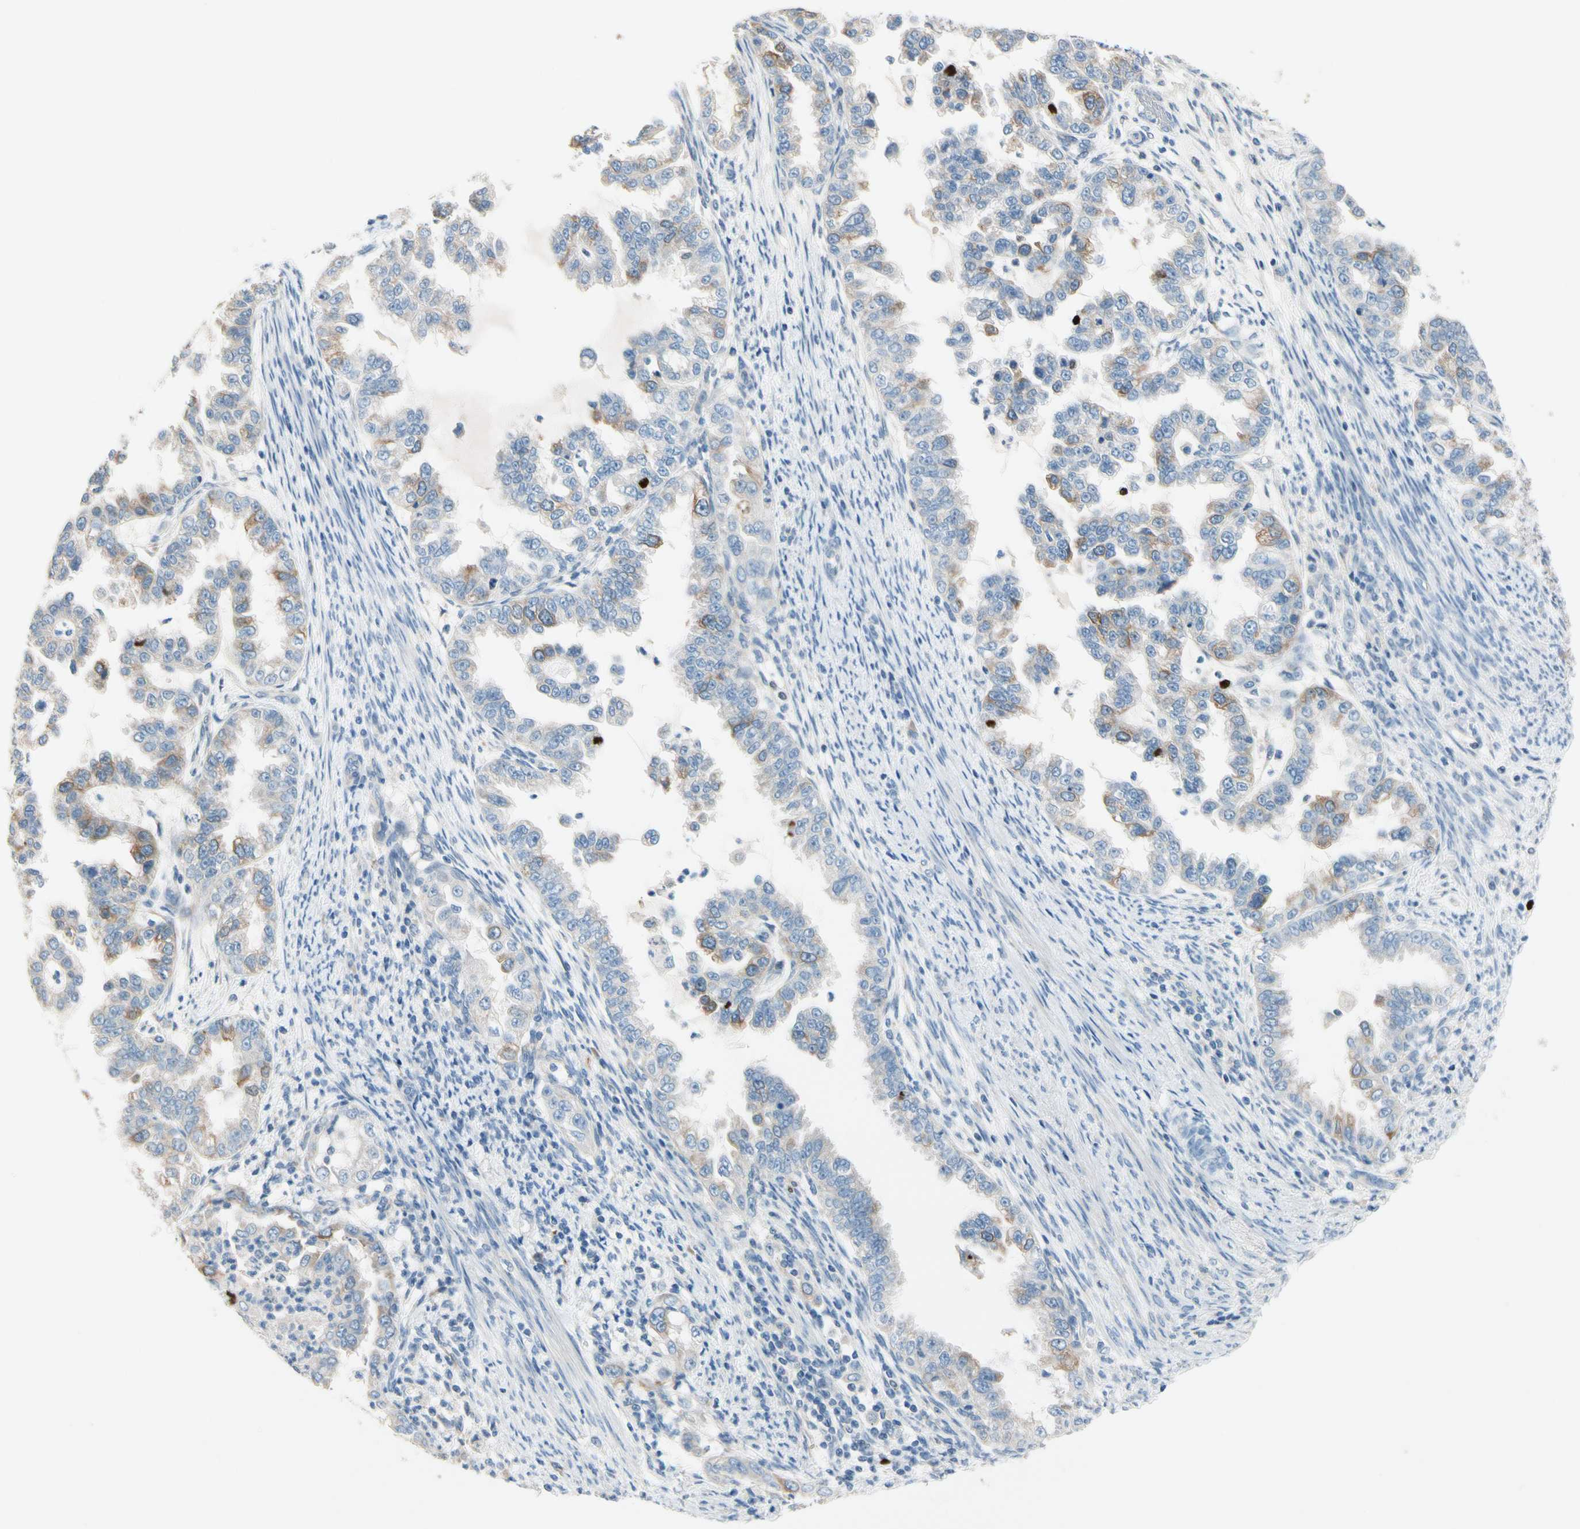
{"staining": {"intensity": "moderate", "quantity": "<25%", "location": "cytoplasmic/membranous"}, "tissue": "endometrial cancer", "cell_type": "Tumor cells", "image_type": "cancer", "snomed": [{"axis": "morphology", "description": "Adenocarcinoma, NOS"}, {"axis": "topography", "description": "Endometrium"}], "caption": "A micrograph of human endometrial cancer stained for a protein reveals moderate cytoplasmic/membranous brown staining in tumor cells. The staining was performed using DAB to visualize the protein expression in brown, while the nuclei were stained in blue with hematoxylin (Magnification: 20x).", "gene": "CKAP2", "patient": {"sex": "female", "age": 85}}